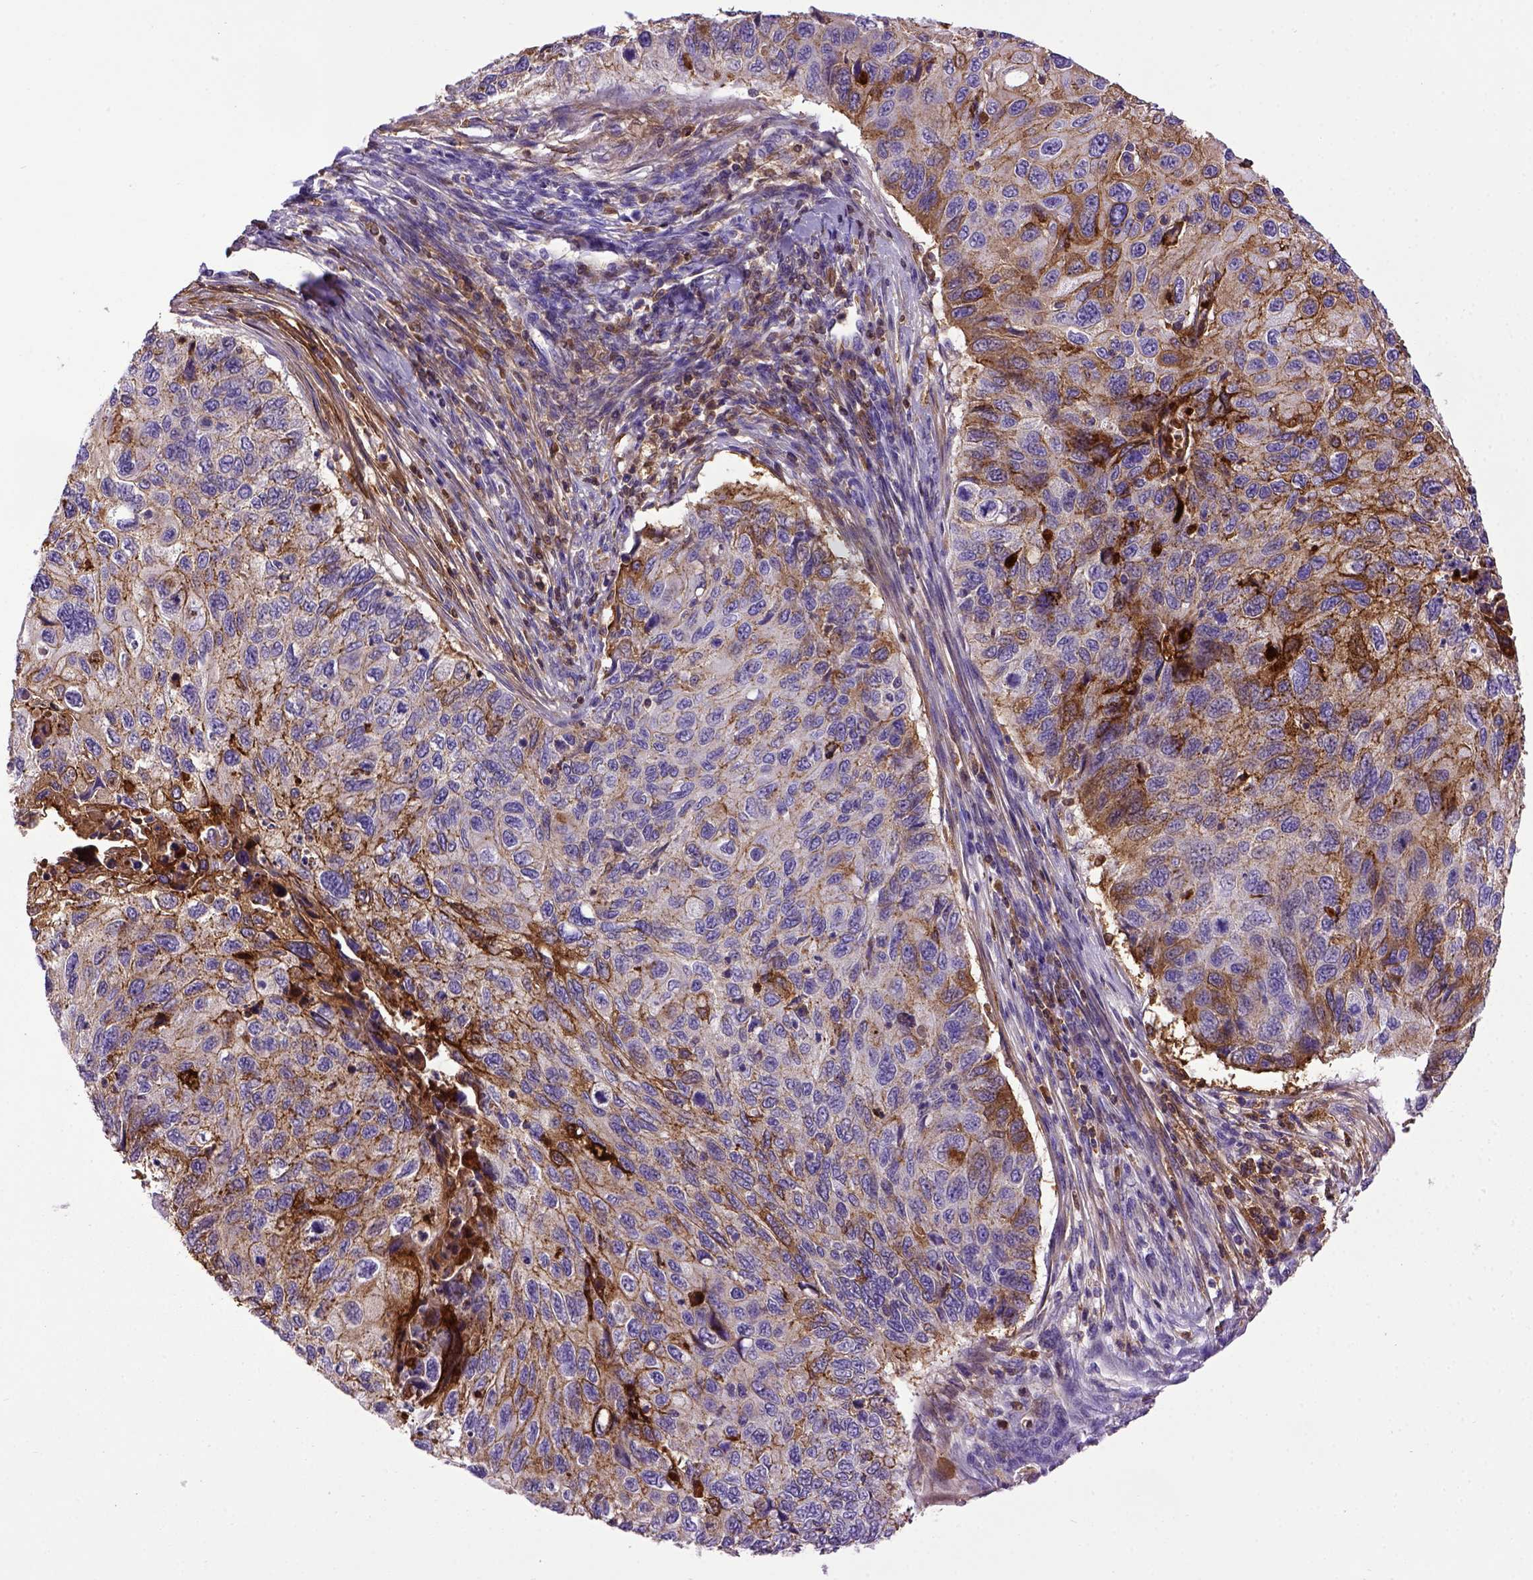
{"staining": {"intensity": "strong", "quantity": "25%-75%", "location": "cytoplasmic/membranous"}, "tissue": "cervical cancer", "cell_type": "Tumor cells", "image_type": "cancer", "snomed": [{"axis": "morphology", "description": "Squamous cell carcinoma, NOS"}, {"axis": "topography", "description": "Cervix"}], "caption": "Protein expression analysis of cervical cancer demonstrates strong cytoplasmic/membranous positivity in approximately 25%-75% of tumor cells.", "gene": "CDH1", "patient": {"sex": "female", "age": 70}}